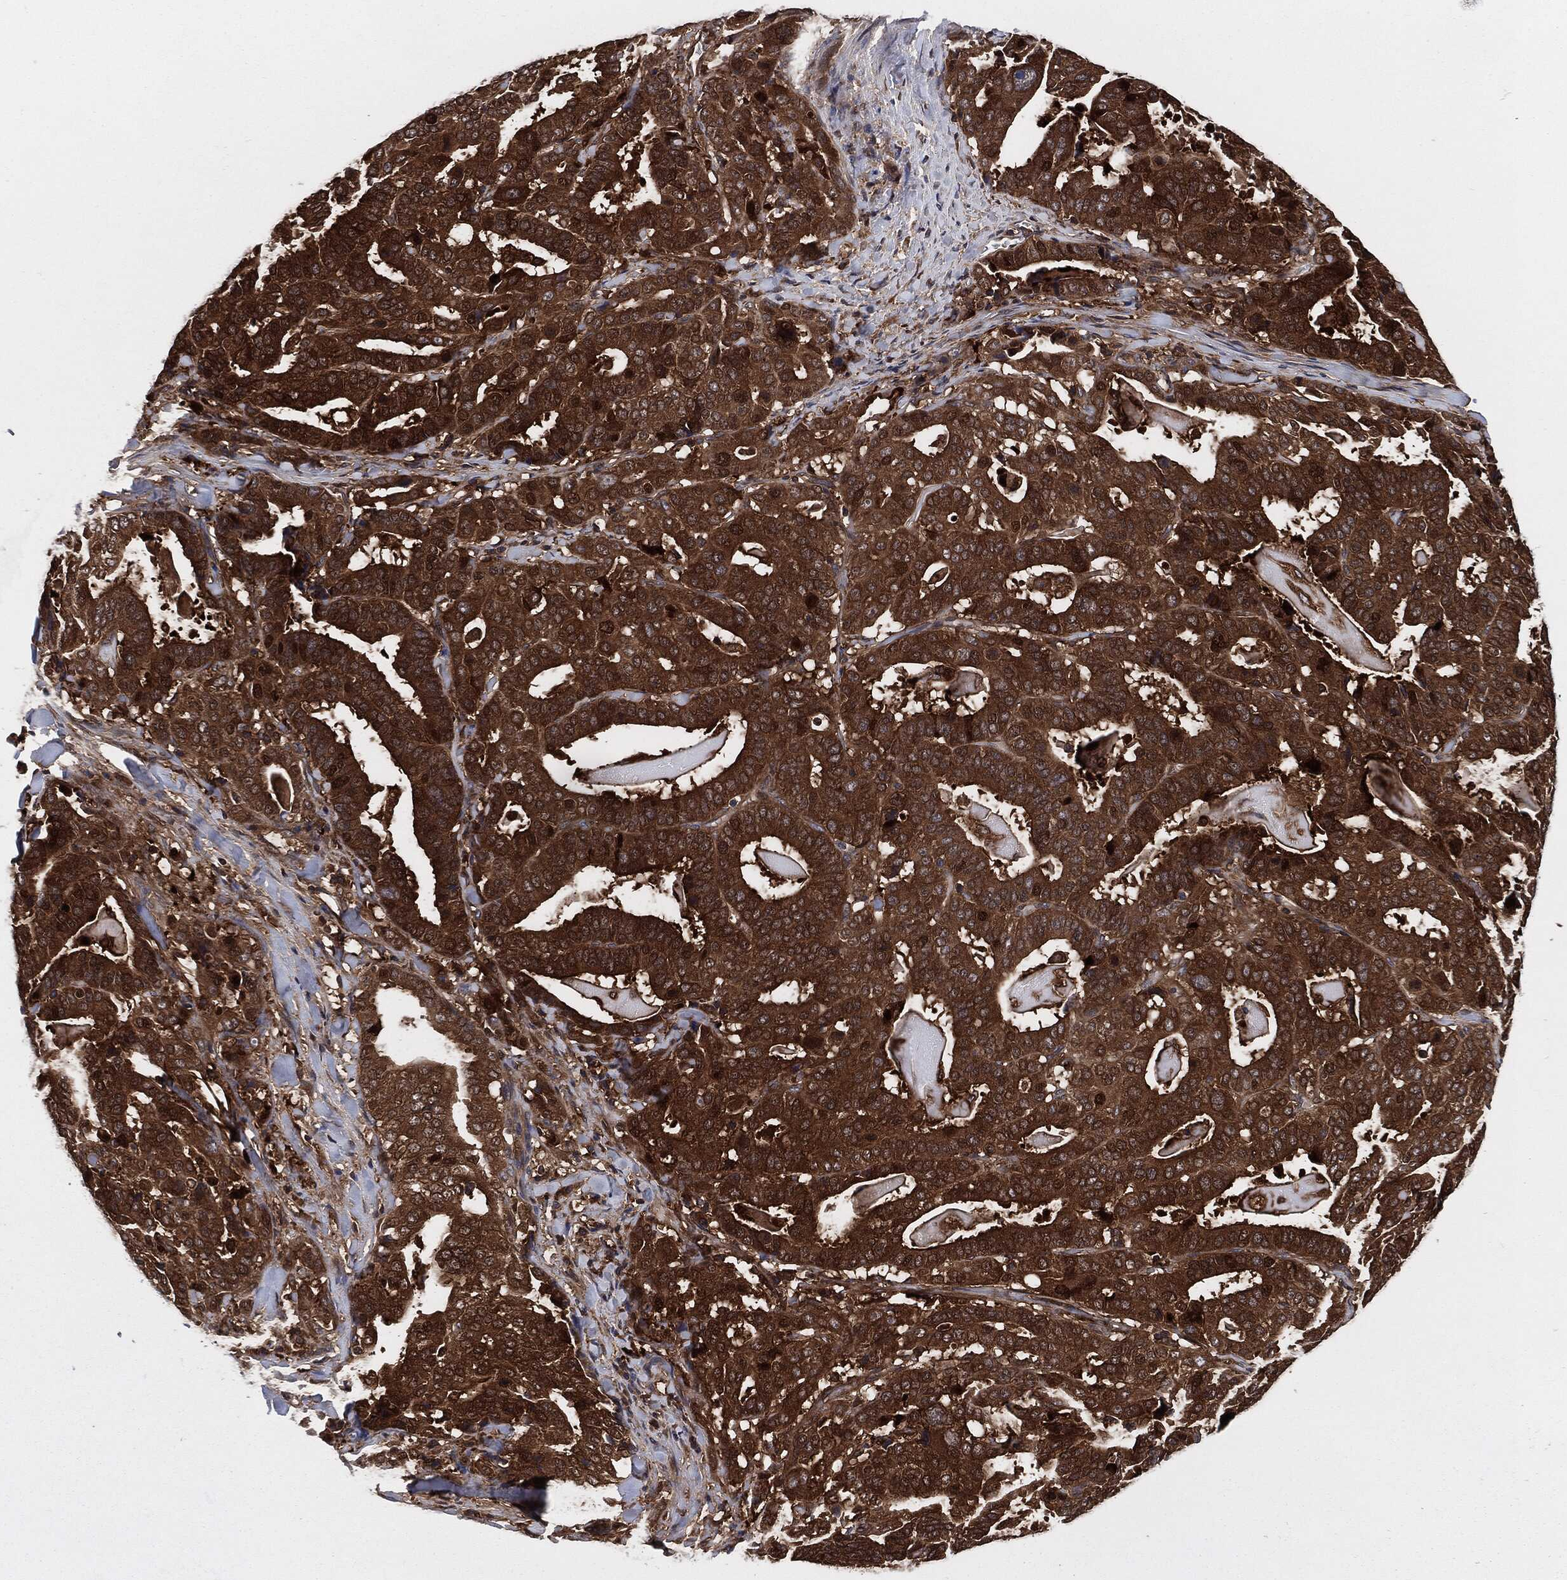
{"staining": {"intensity": "strong", "quantity": ">75%", "location": "cytoplasmic/membranous"}, "tissue": "stomach cancer", "cell_type": "Tumor cells", "image_type": "cancer", "snomed": [{"axis": "morphology", "description": "Adenocarcinoma, NOS"}, {"axis": "topography", "description": "Stomach"}], "caption": "Tumor cells reveal high levels of strong cytoplasmic/membranous expression in about >75% of cells in human stomach cancer.", "gene": "XPNPEP1", "patient": {"sex": "male", "age": 48}}